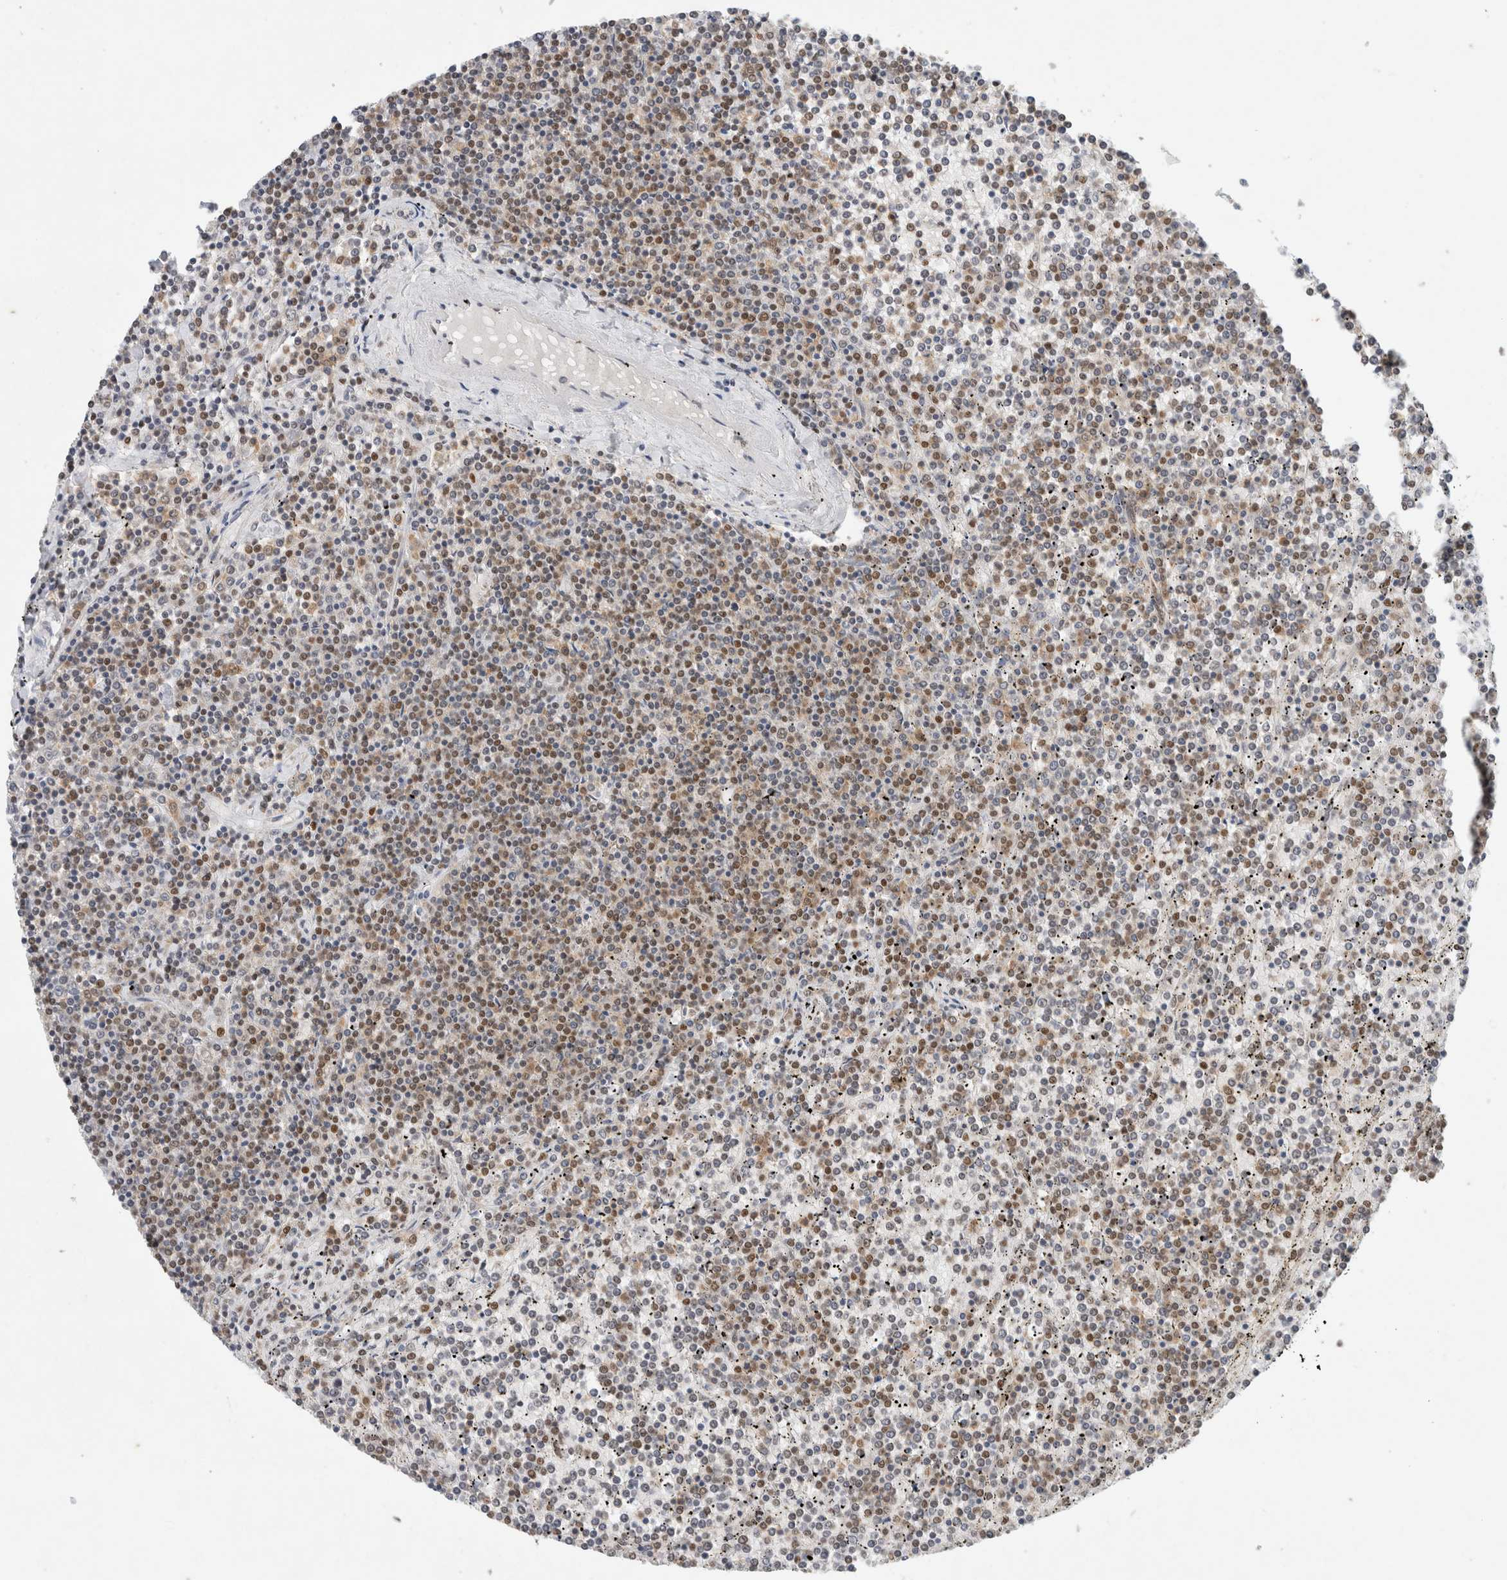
{"staining": {"intensity": "moderate", "quantity": ">75%", "location": "nuclear"}, "tissue": "lymphoma", "cell_type": "Tumor cells", "image_type": "cancer", "snomed": [{"axis": "morphology", "description": "Malignant lymphoma, non-Hodgkin's type, Low grade"}, {"axis": "topography", "description": "Spleen"}], "caption": "Human lymphoma stained for a protein (brown) shows moderate nuclear positive staining in about >75% of tumor cells.", "gene": "DDX42", "patient": {"sex": "female", "age": 19}}